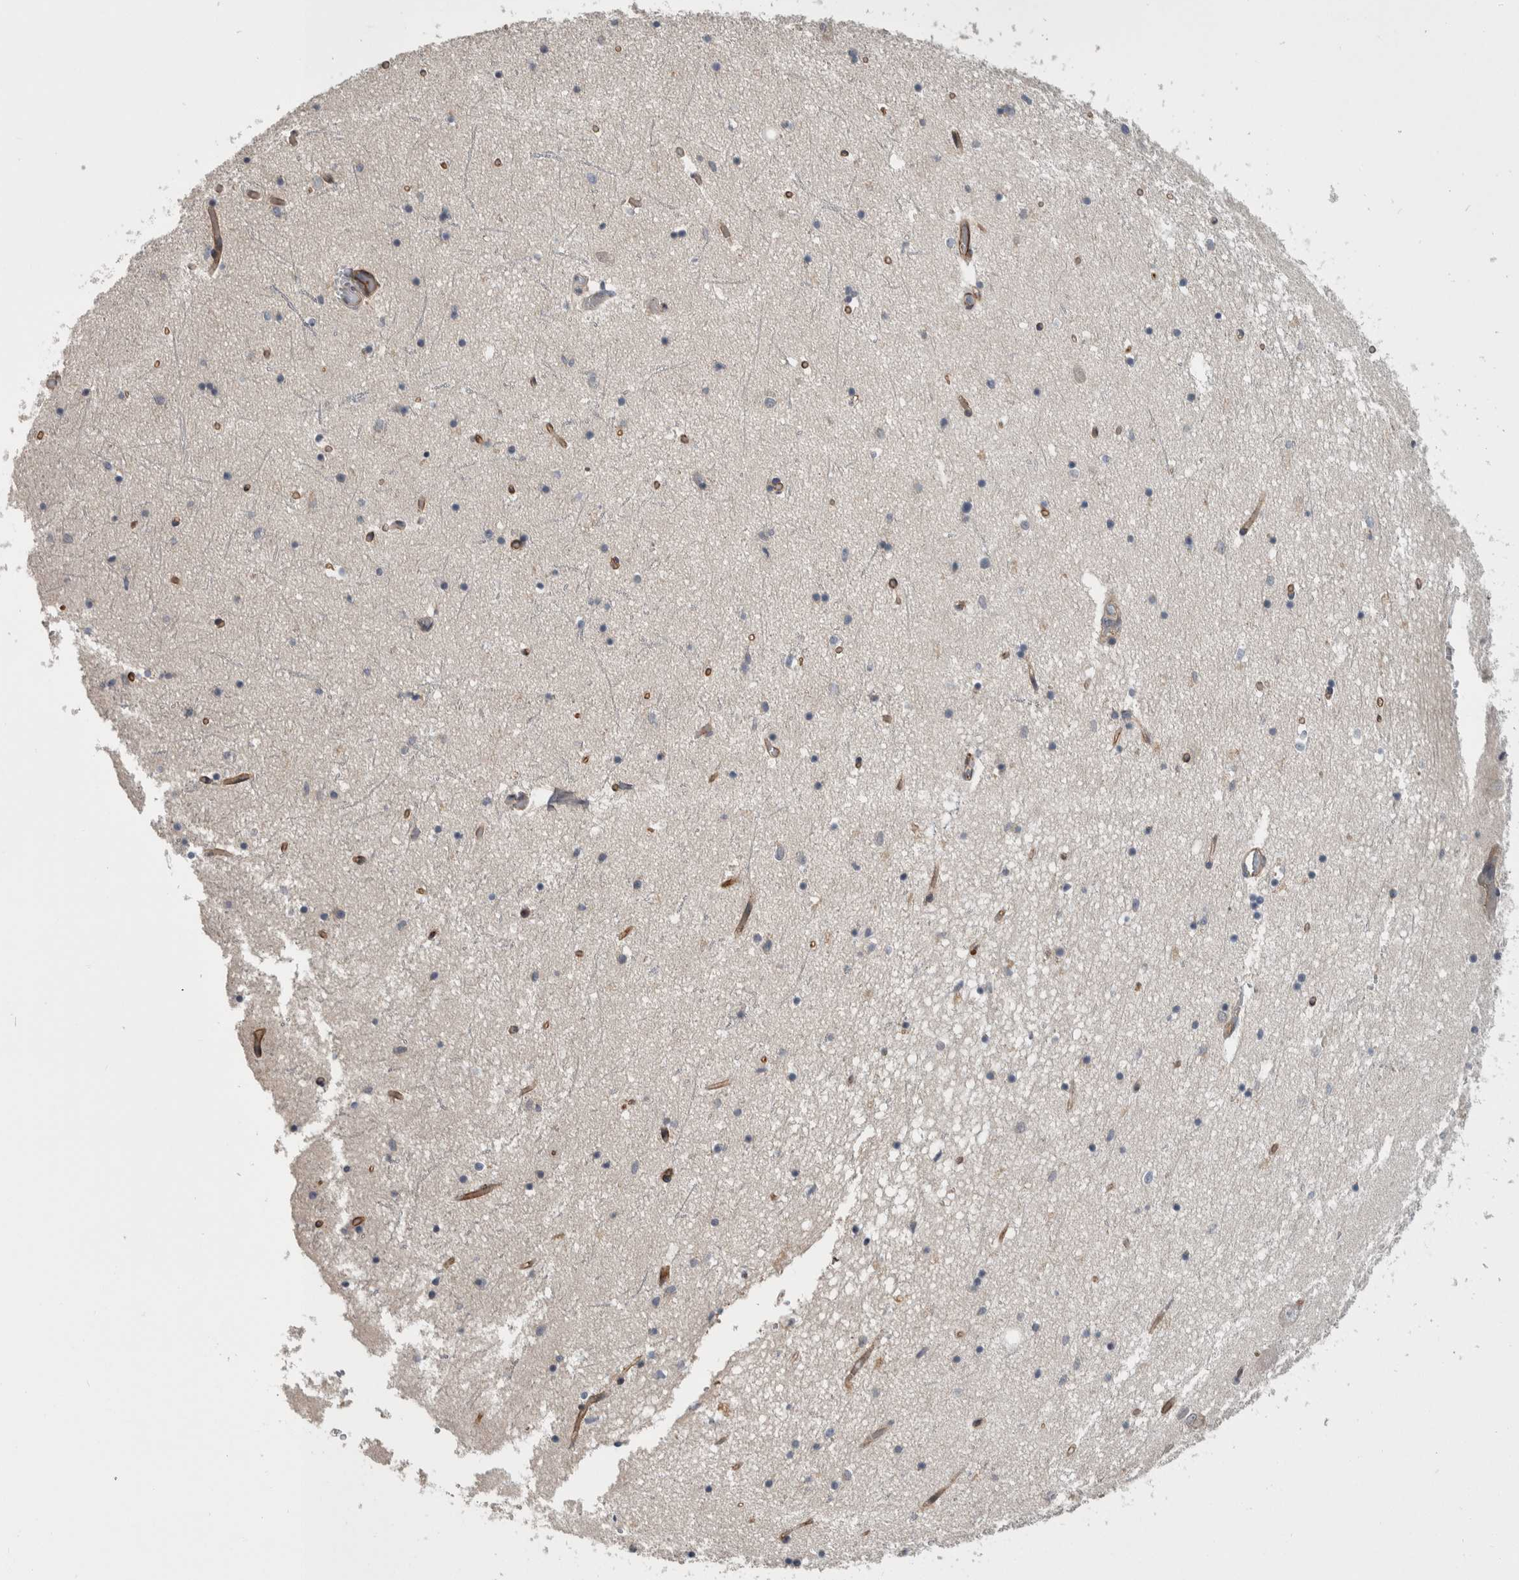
{"staining": {"intensity": "negative", "quantity": "none", "location": "none"}, "tissue": "hippocampus", "cell_type": "Glial cells", "image_type": "normal", "snomed": [{"axis": "morphology", "description": "Normal tissue, NOS"}, {"axis": "topography", "description": "Hippocampus"}], "caption": "This is an immunohistochemistry (IHC) micrograph of benign hippocampus. There is no expression in glial cells.", "gene": "PRDM4", "patient": {"sex": "male", "age": 70}}